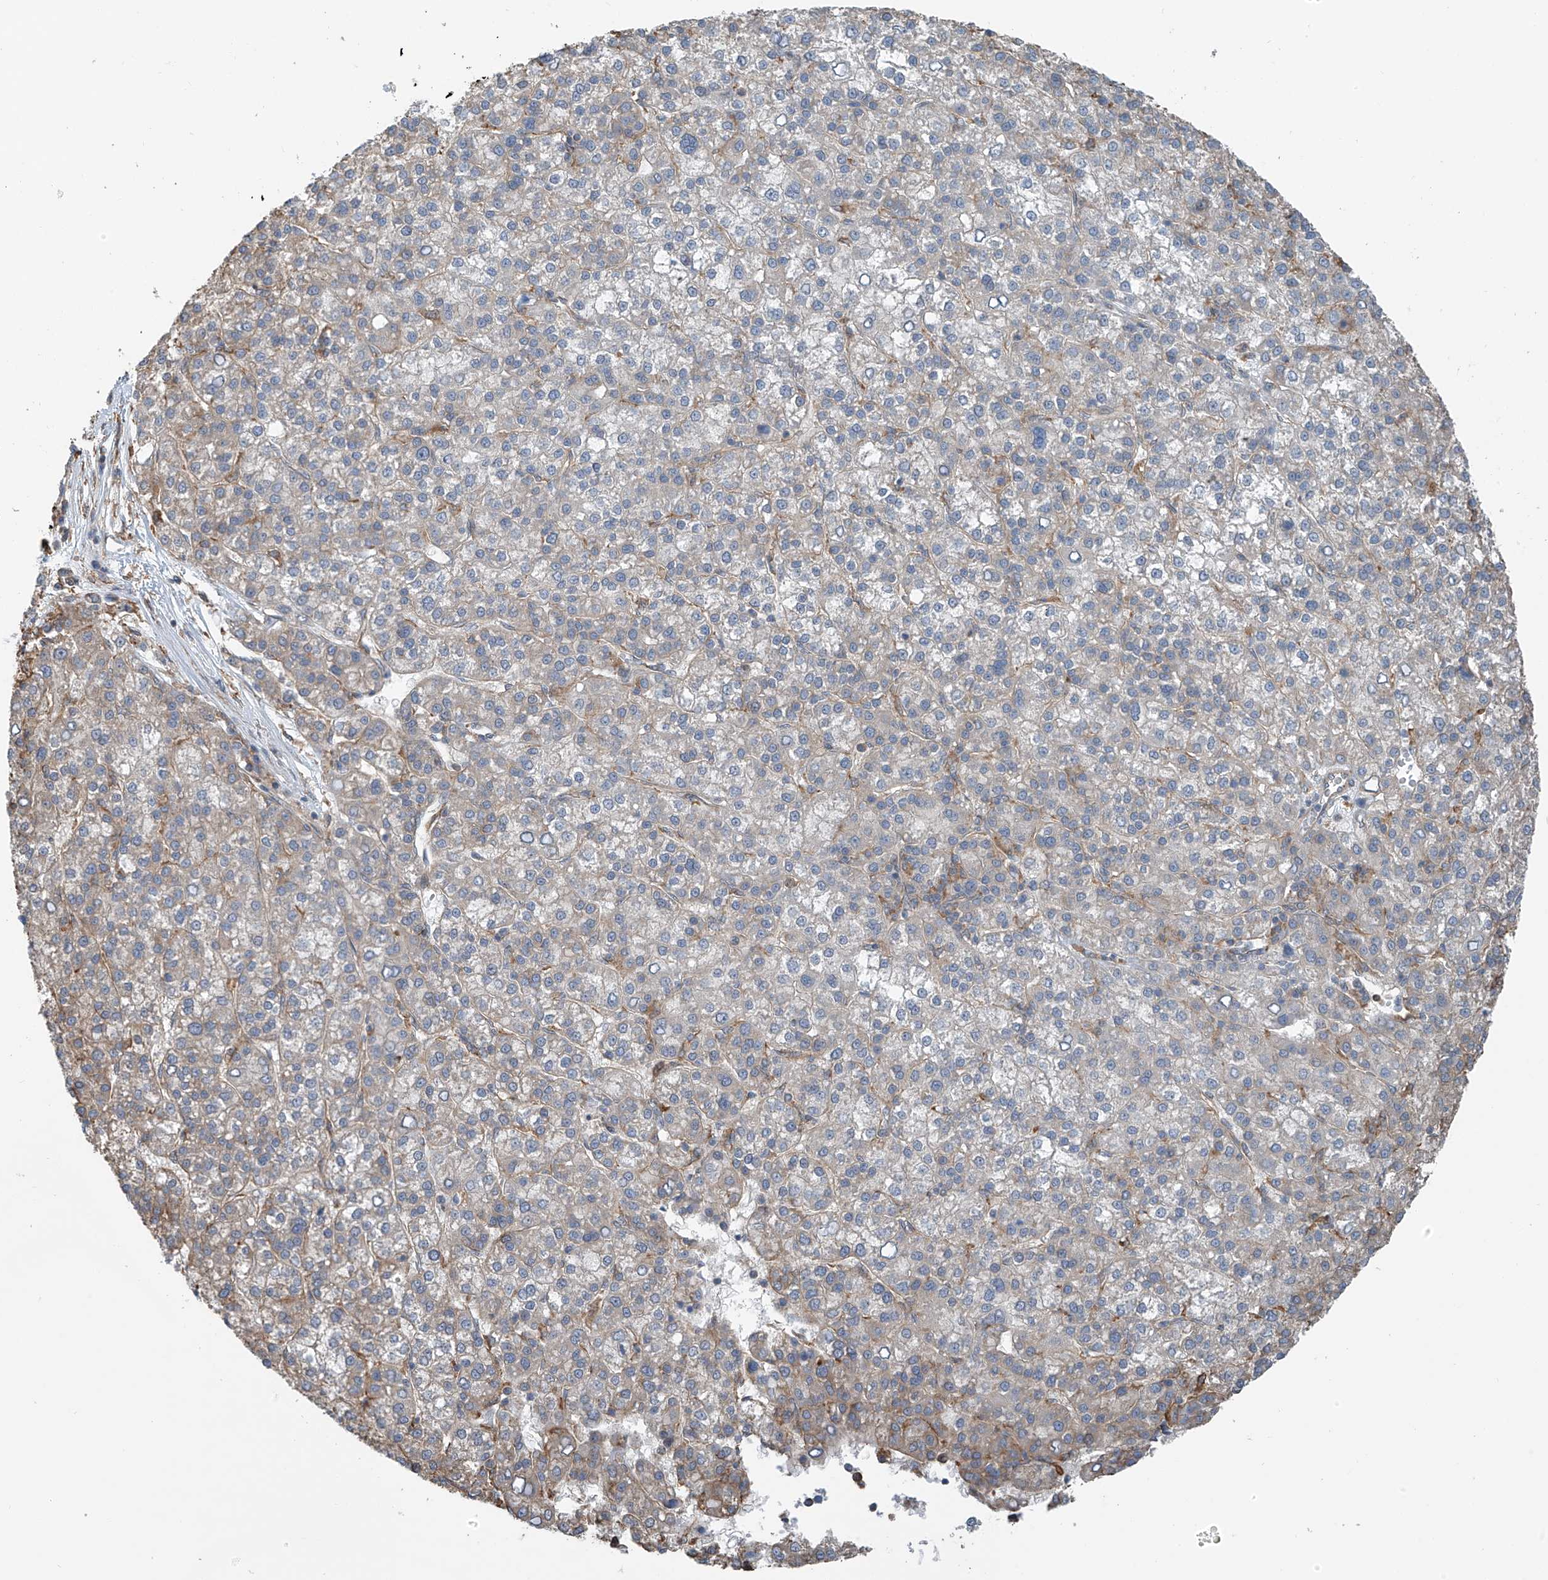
{"staining": {"intensity": "negative", "quantity": "none", "location": "none"}, "tissue": "liver cancer", "cell_type": "Tumor cells", "image_type": "cancer", "snomed": [{"axis": "morphology", "description": "Carcinoma, Hepatocellular, NOS"}, {"axis": "topography", "description": "Liver"}], "caption": "This is a histopathology image of IHC staining of liver cancer, which shows no positivity in tumor cells.", "gene": "ZNF189", "patient": {"sex": "female", "age": 58}}